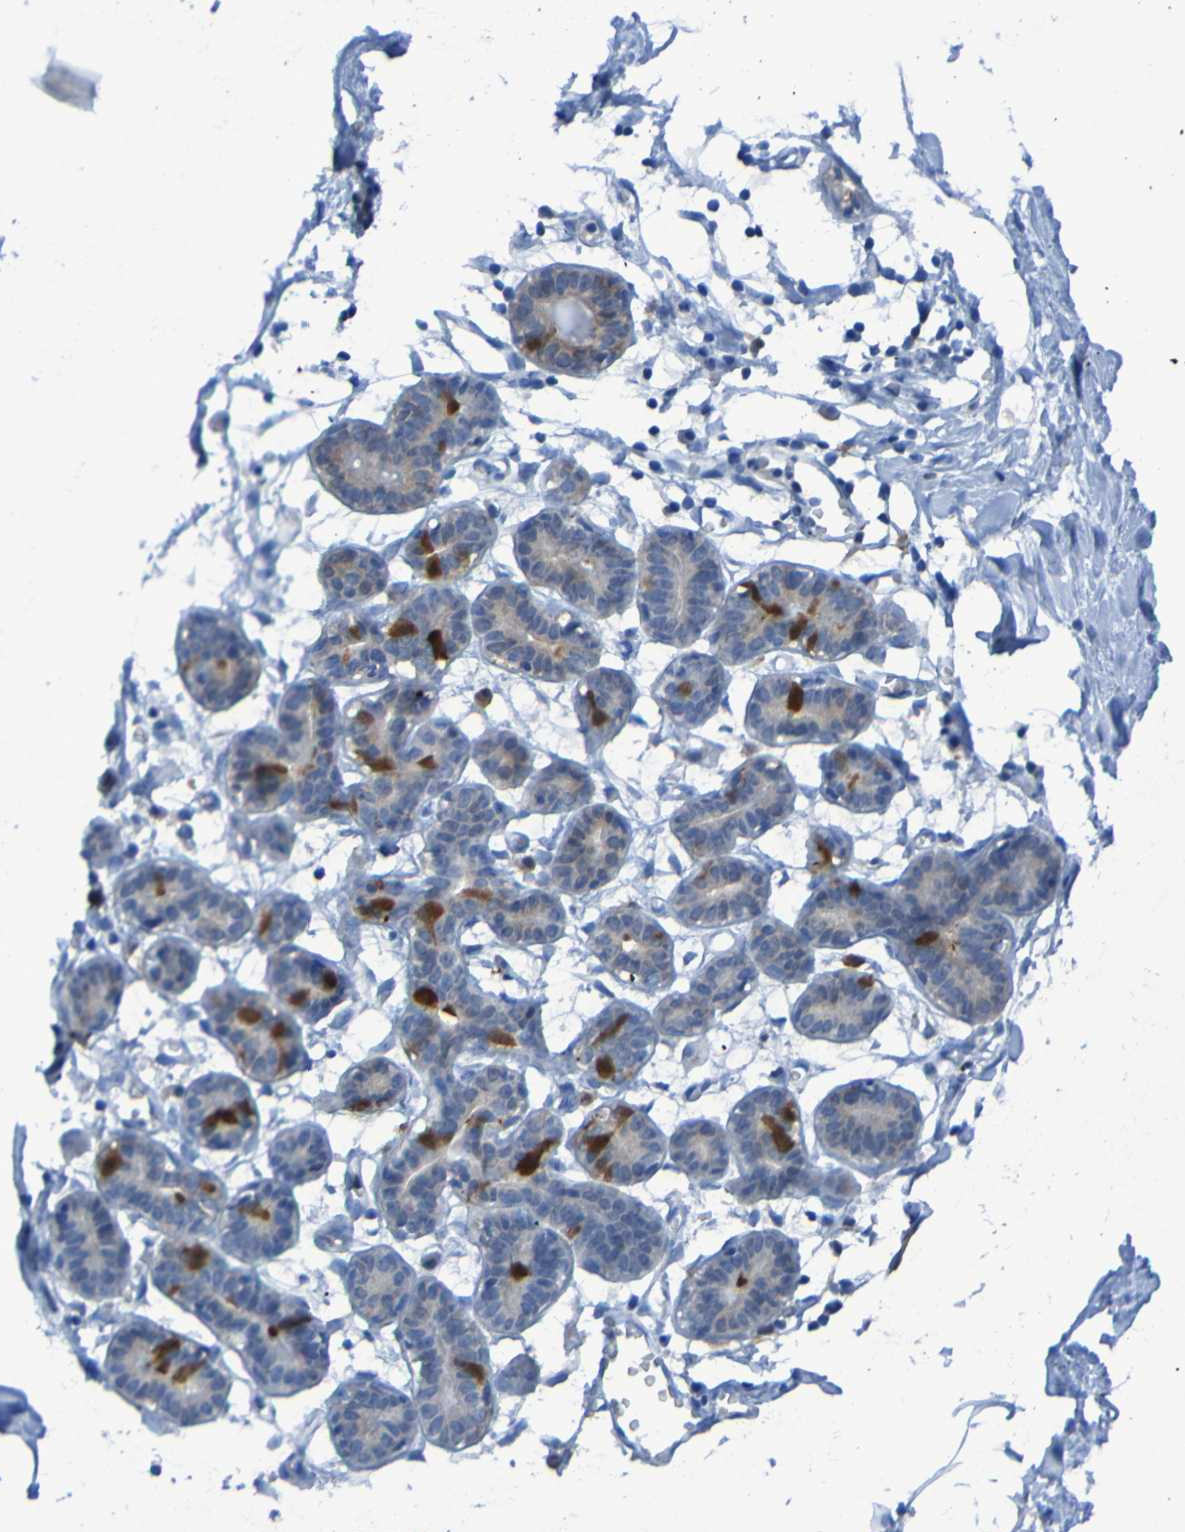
{"staining": {"intensity": "negative", "quantity": "none", "location": "none"}, "tissue": "breast", "cell_type": "Adipocytes", "image_type": "normal", "snomed": [{"axis": "morphology", "description": "Normal tissue, NOS"}, {"axis": "topography", "description": "Breast"}], "caption": "Adipocytes show no significant positivity in unremarkable breast. (DAB IHC with hematoxylin counter stain).", "gene": "MPPE1", "patient": {"sex": "female", "age": 27}}